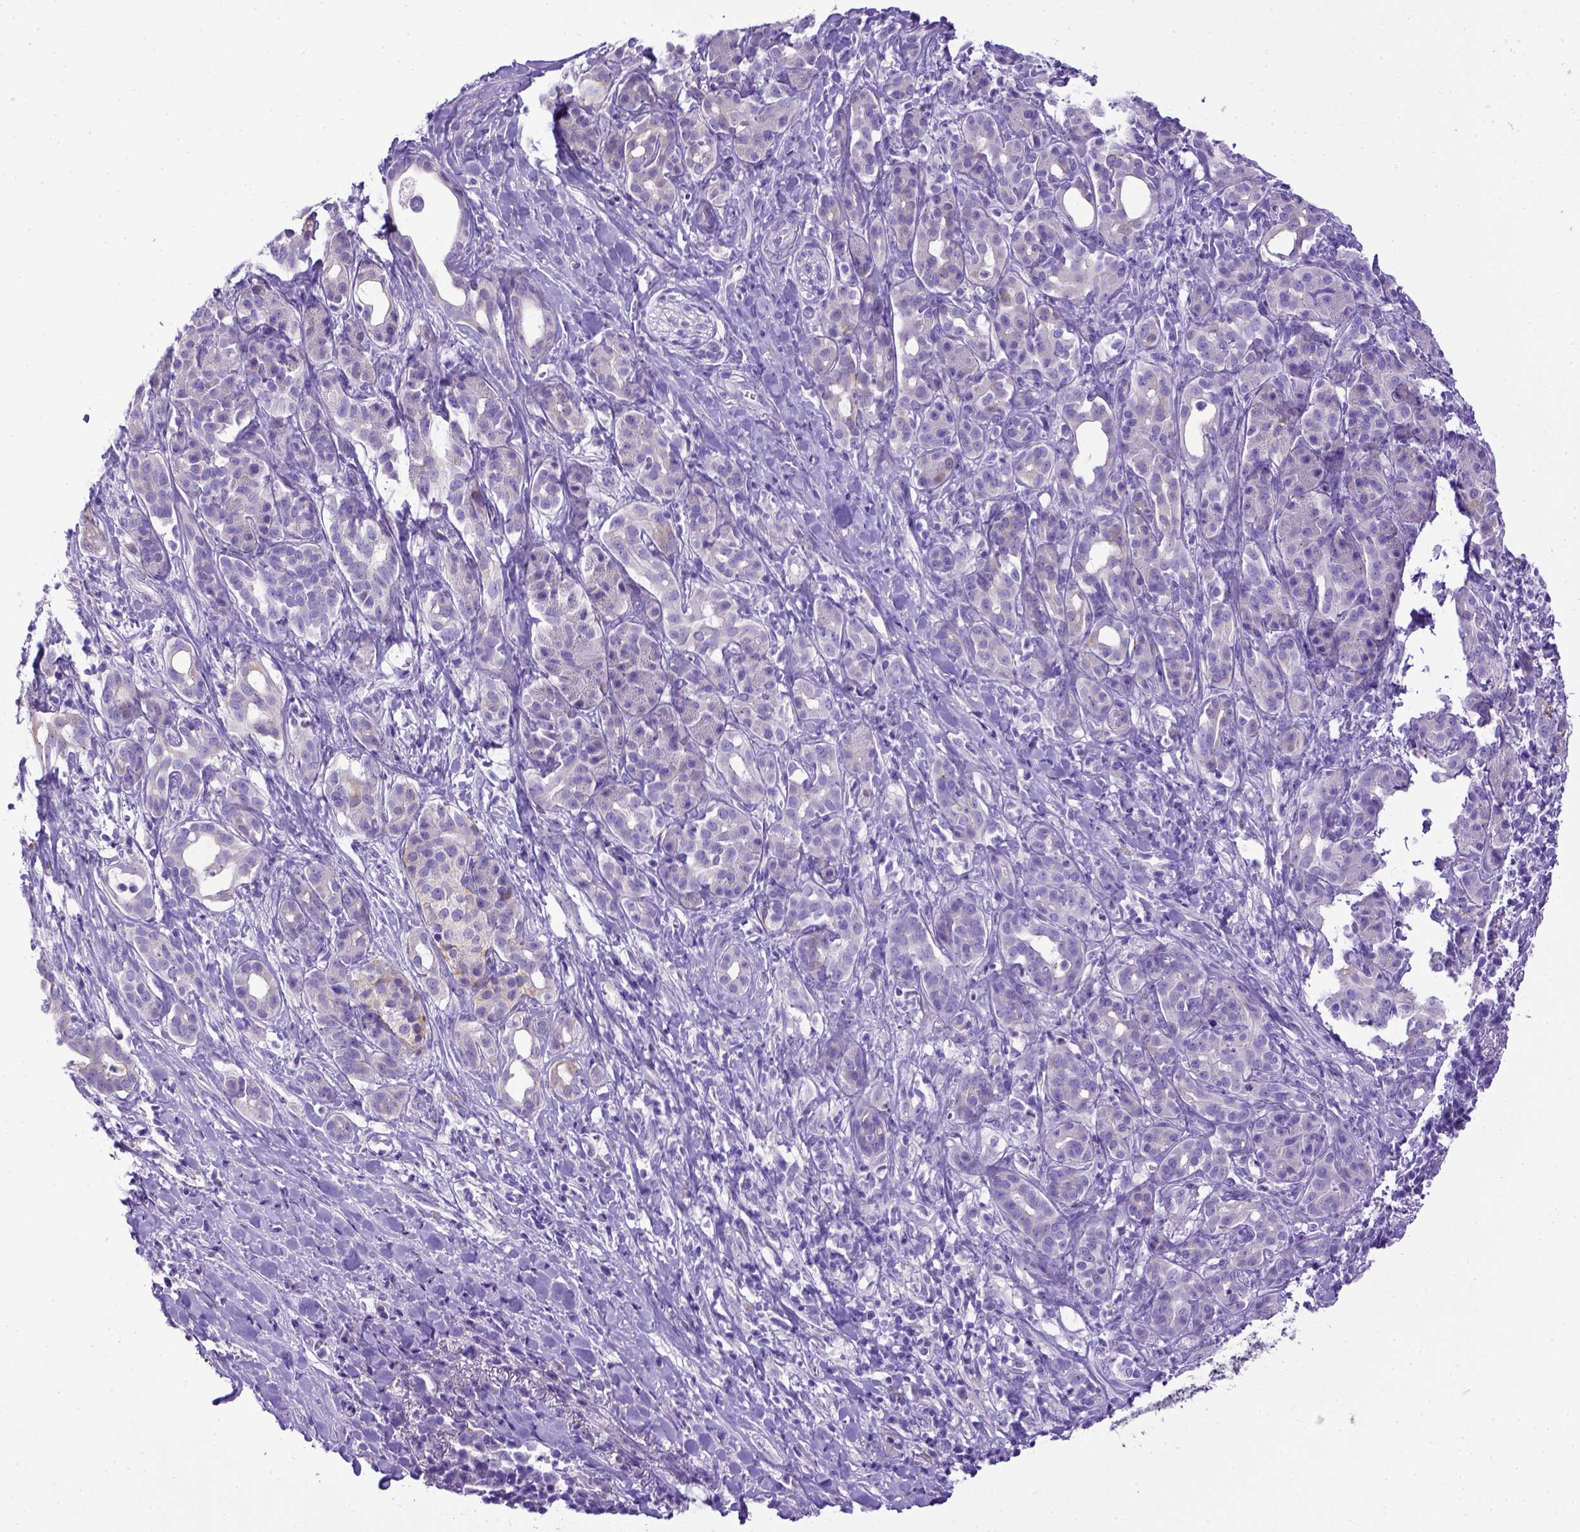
{"staining": {"intensity": "negative", "quantity": "none", "location": "none"}, "tissue": "pancreatic cancer", "cell_type": "Tumor cells", "image_type": "cancer", "snomed": [{"axis": "morphology", "description": "Adenocarcinoma, NOS"}, {"axis": "topography", "description": "Pancreas"}], "caption": "This is a image of immunohistochemistry staining of pancreatic adenocarcinoma, which shows no staining in tumor cells.", "gene": "PTGES", "patient": {"sex": "male", "age": 61}}